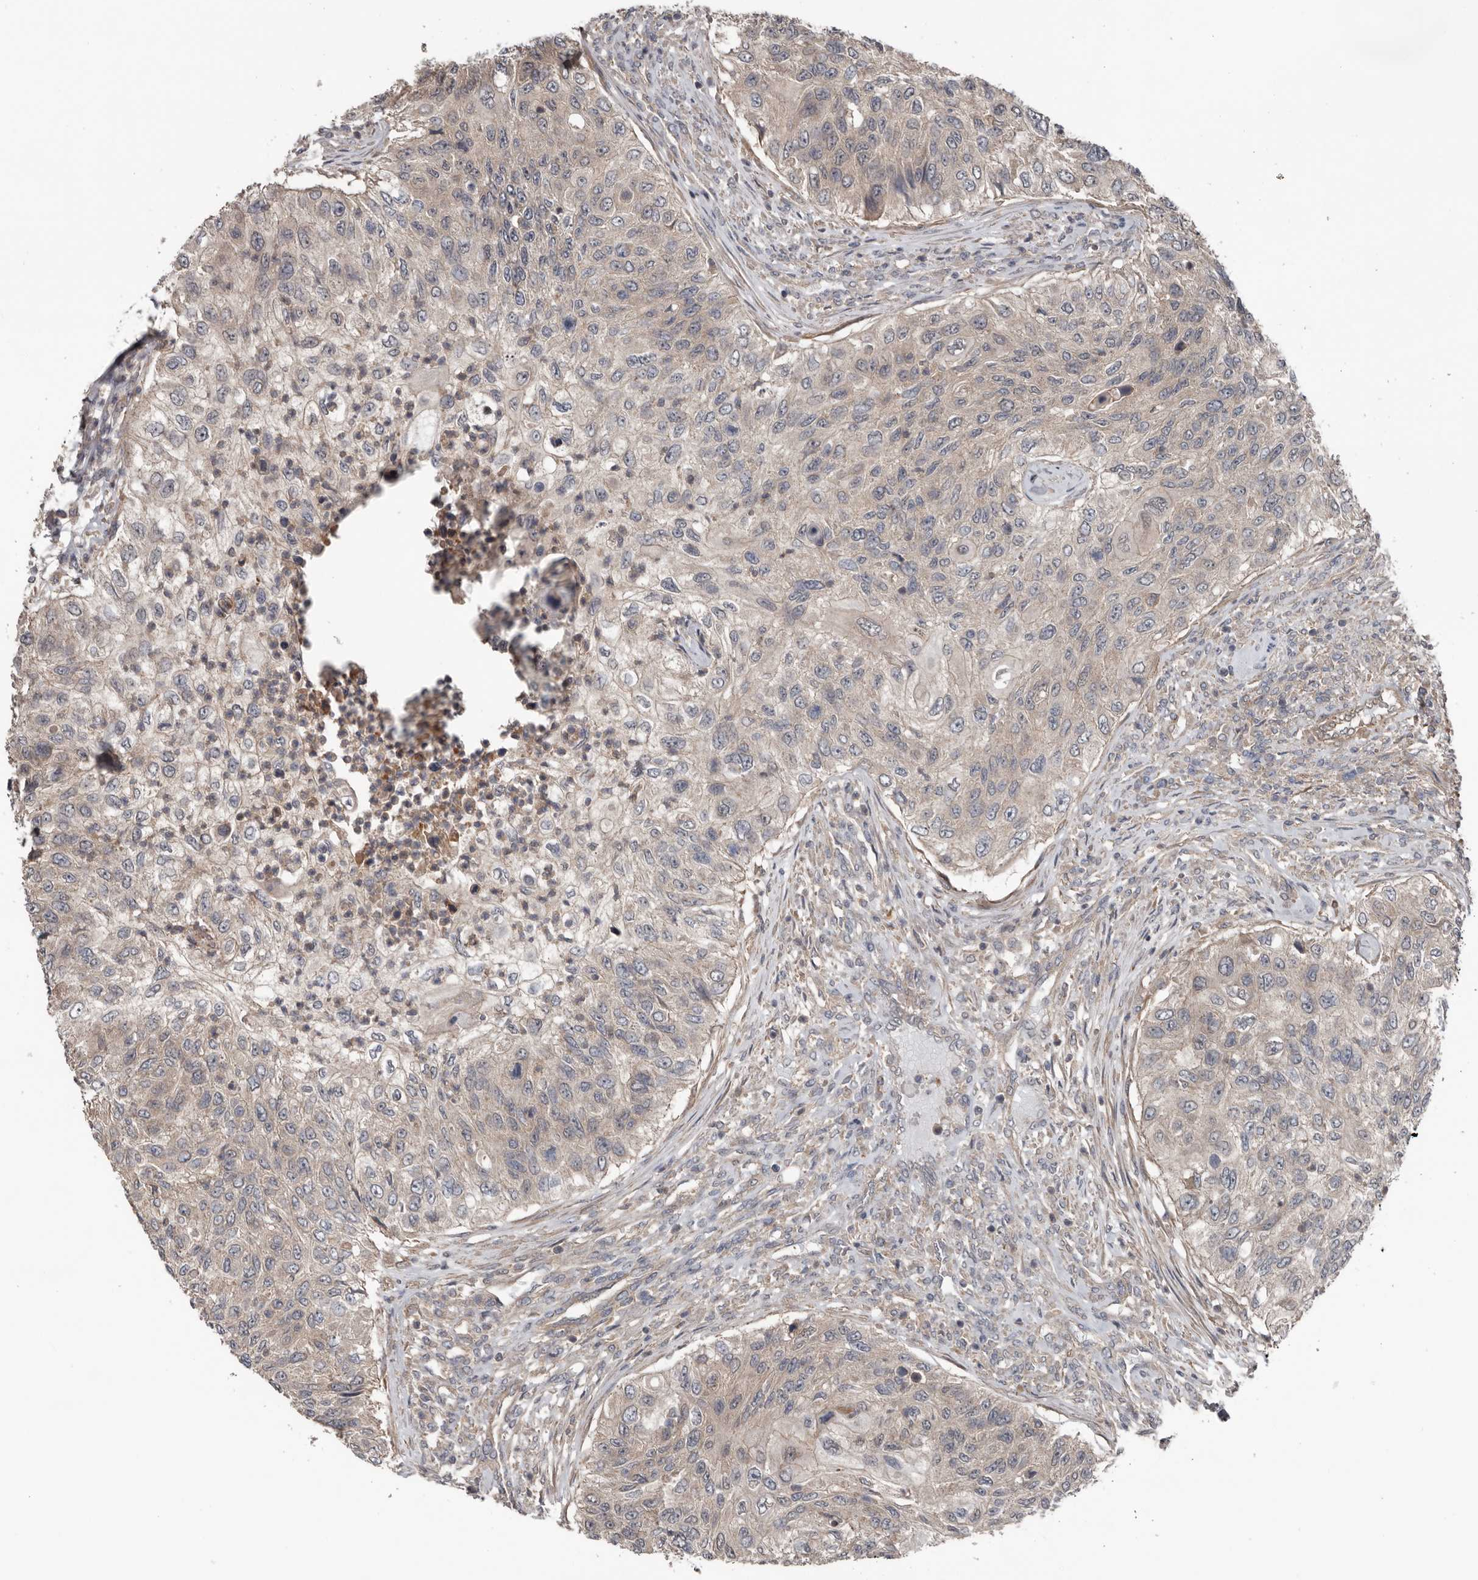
{"staining": {"intensity": "weak", "quantity": "25%-75%", "location": "cytoplasmic/membranous"}, "tissue": "urothelial cancer", "cell_type": "Tumor cells", "image_type": "cancer", "snomed": [{"axis": "morphology", "description": "Urothelial carcinoma, High grade"}, {"axis": "topography", "description": "Urinary bladder"}], "caption": "Protein expression analysis of urothelial cancer shows weak cytoplasmic/membranous staining in about 25%-75% of tumor cells.", "gene": "DNAJB4", "patient": {"sex": "female", "age": 60}}